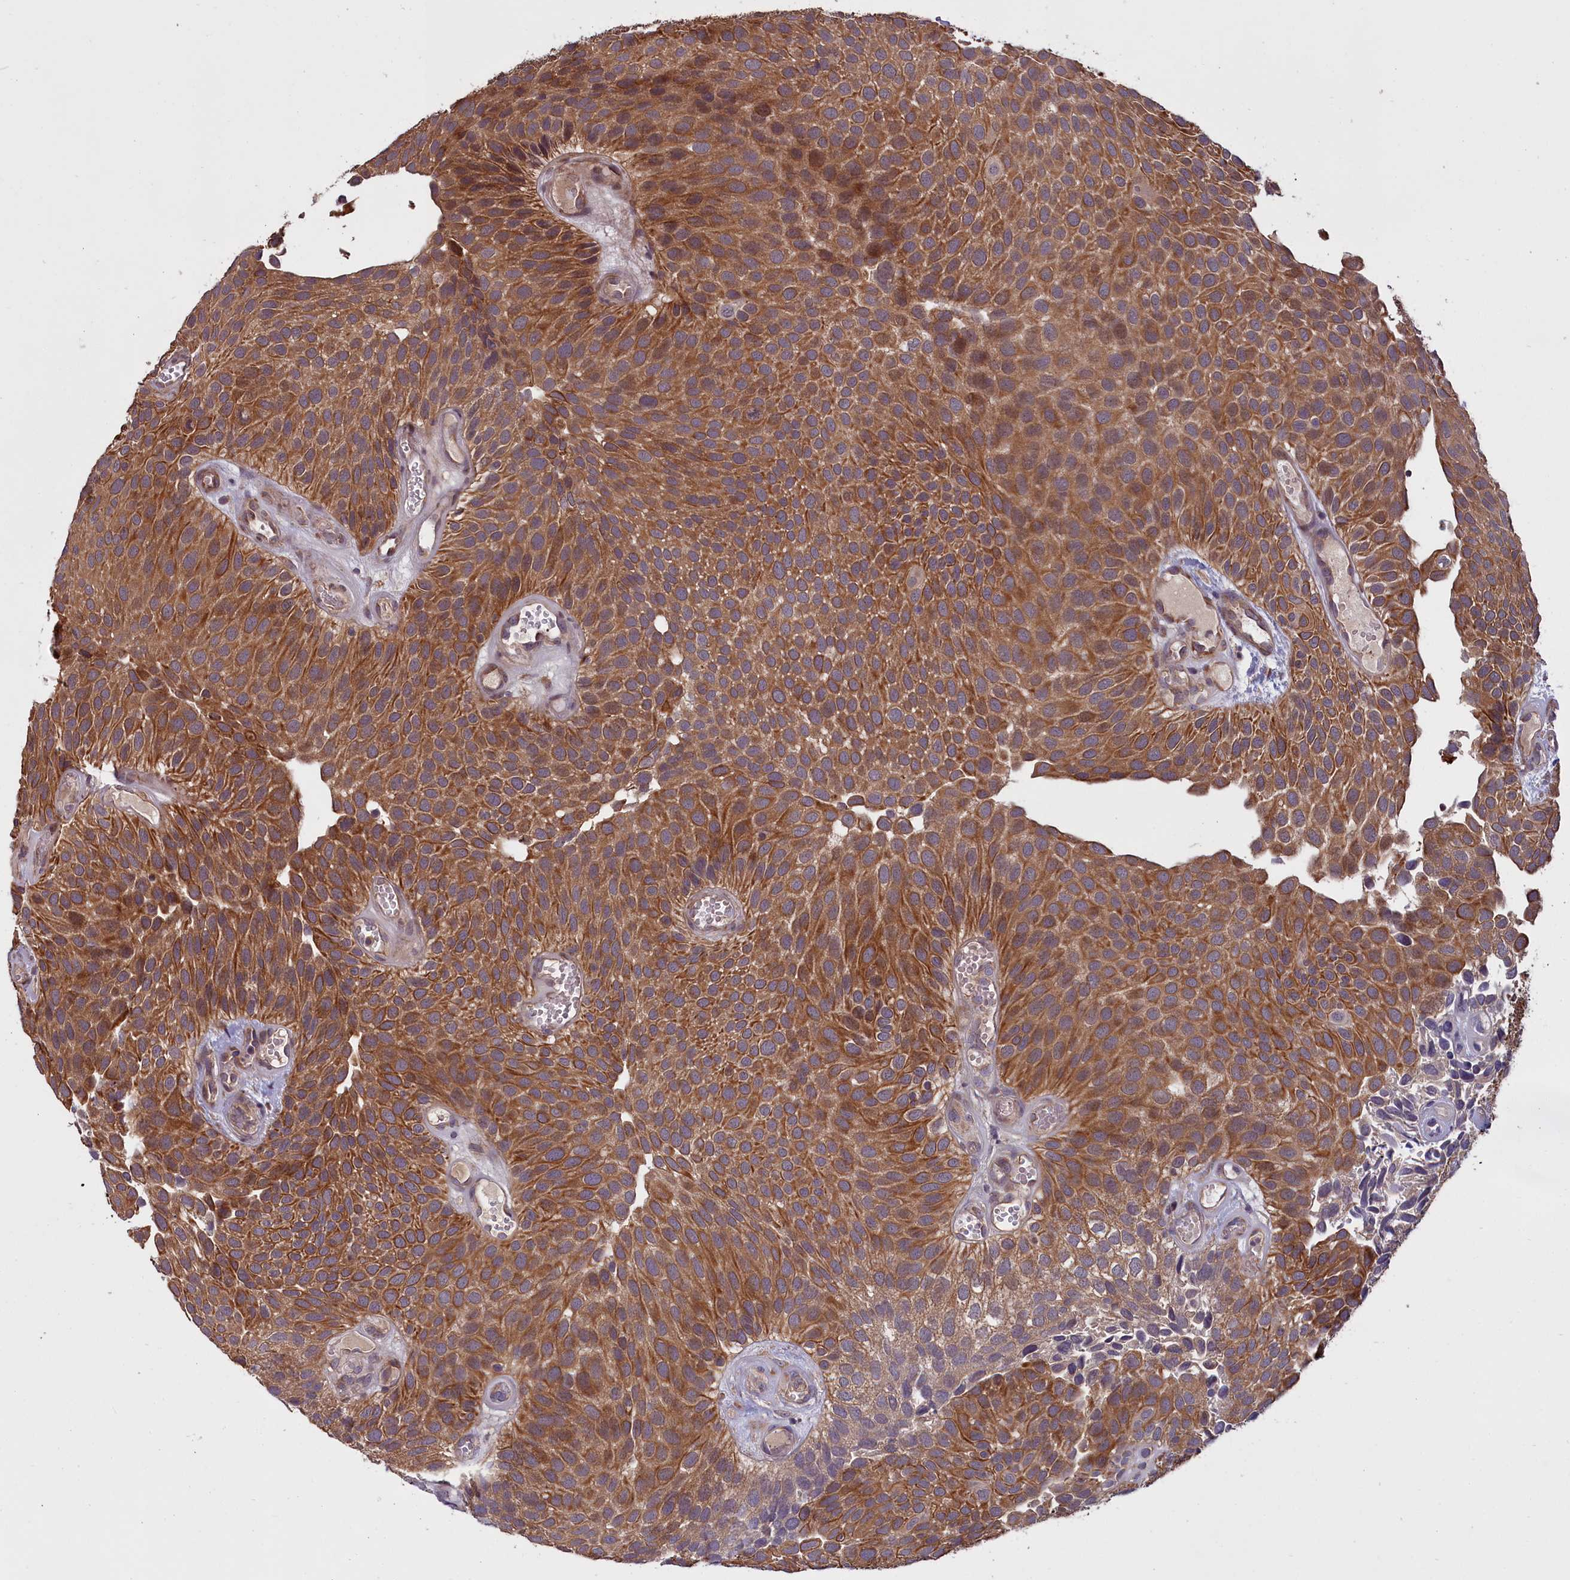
{"staining": {"intensity": "strong", "quantity": ">75%", "location": "cytoplasmic/membranous"}, "tissue": "urothelial cancer", "cell_type": "Tumor cells", "image_type": "cancer", "snomed": [{"axis": "morphology", "description": "Urothelial carcinoma, Low grade"}, {"axis": "topography", "description": "Urinary bladder"}], "caption": "This image reveals urothelial cancer stained with IHC to label a protein in brown. The cytoplasmic/membranous of tumor cells show strong positivity for the protein. Nuclei are counter-stained blue.", "gene": "DENND1B", "patient": {"sex": "male", "age": 89}}